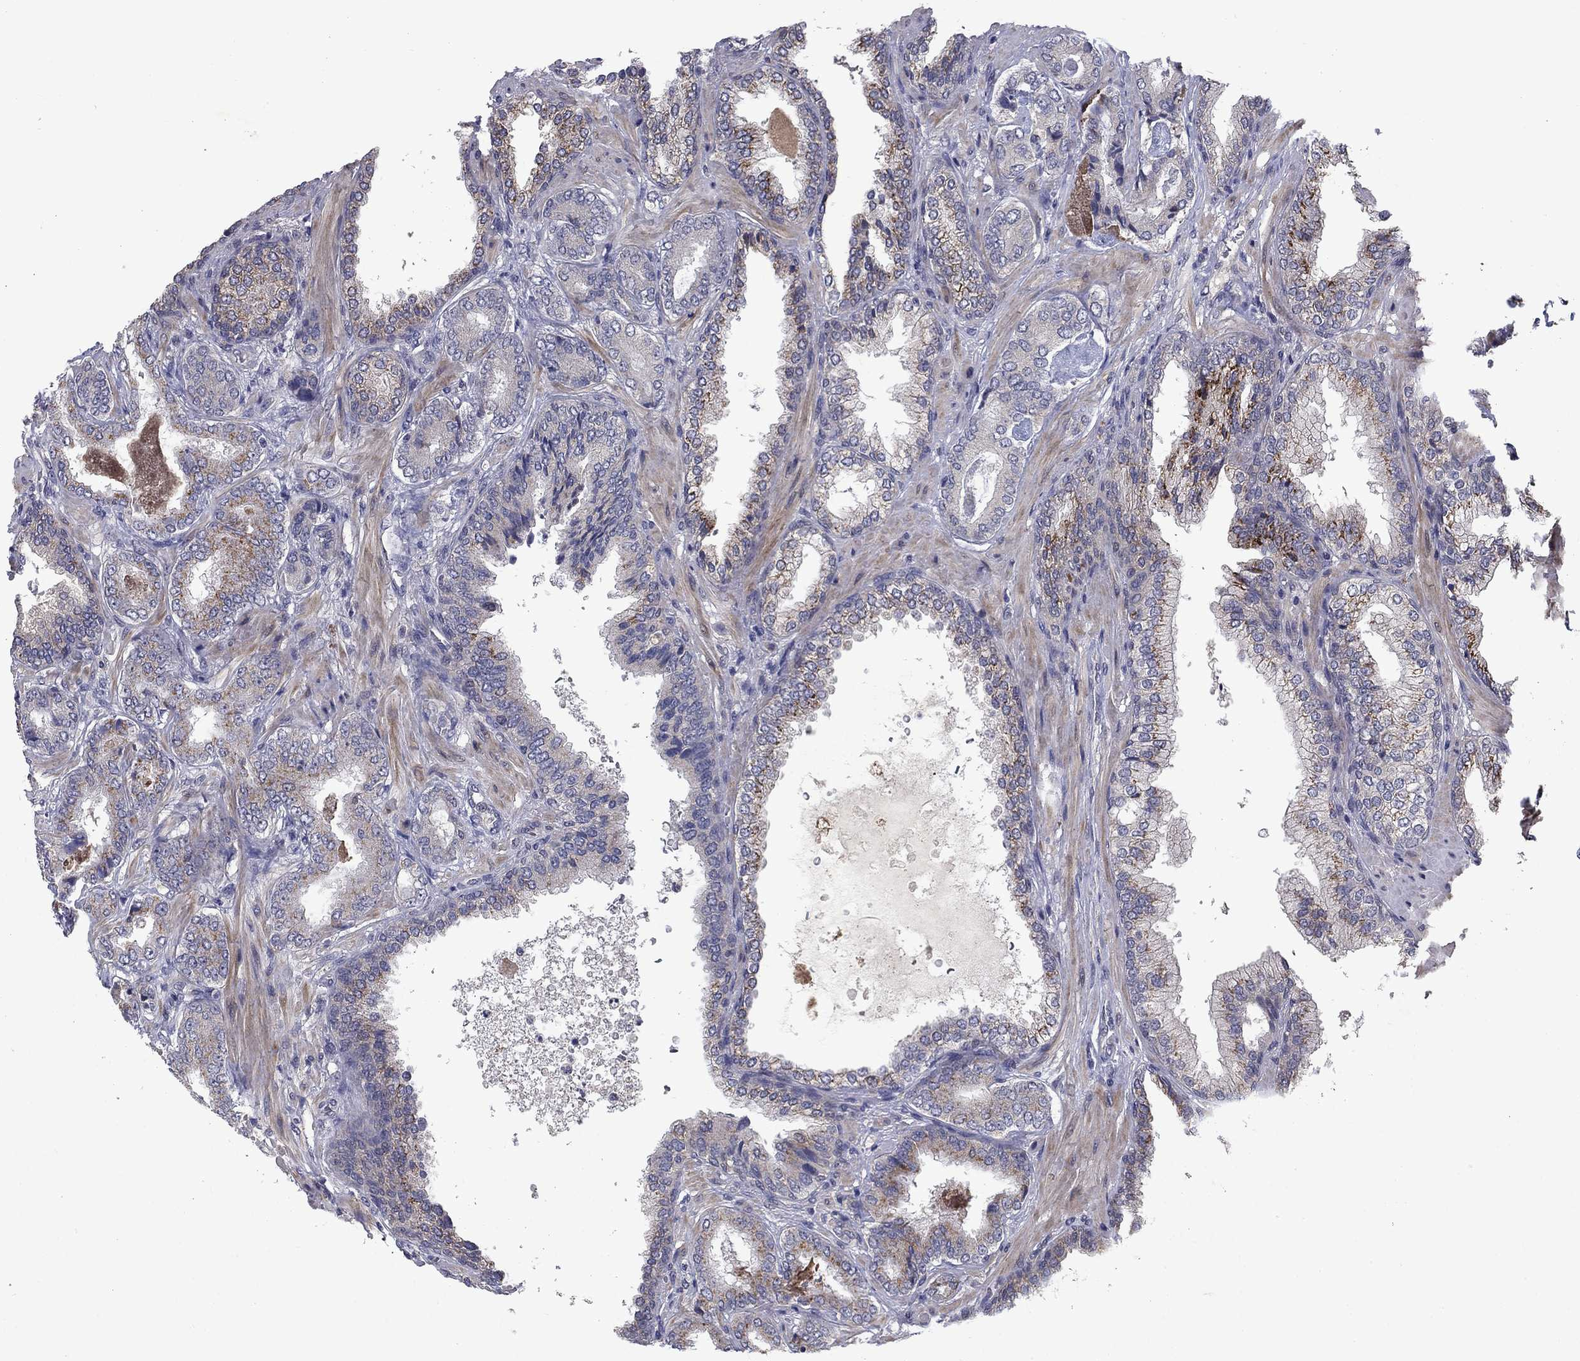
{"staining": {"intensity": "moderate", "quantity": "<25%", "location": "cytoplasmic/membranous"}, "tissue": "prostate cancer", "cell_type": "Tumor cells", "image_type": "cancer", "snomed": [{"axis": "morphology", "description": "Adenocarcinoma, Low grade"}, {"axis": "topography", "description": "Prostate"}], "caption": "Tumor cells exhibit low levels of moderate cytoplasmic/membranous staining in approximately <25% of cells in human adenocarcinoma (low-grade) (prostate). The protein is stained brown, and the nuclei are stained in blue (DAB IHC with brightfield microscopy, high magnification).", "gene": "FAM3B", "patient": {"sex": "male", "age": 68}}